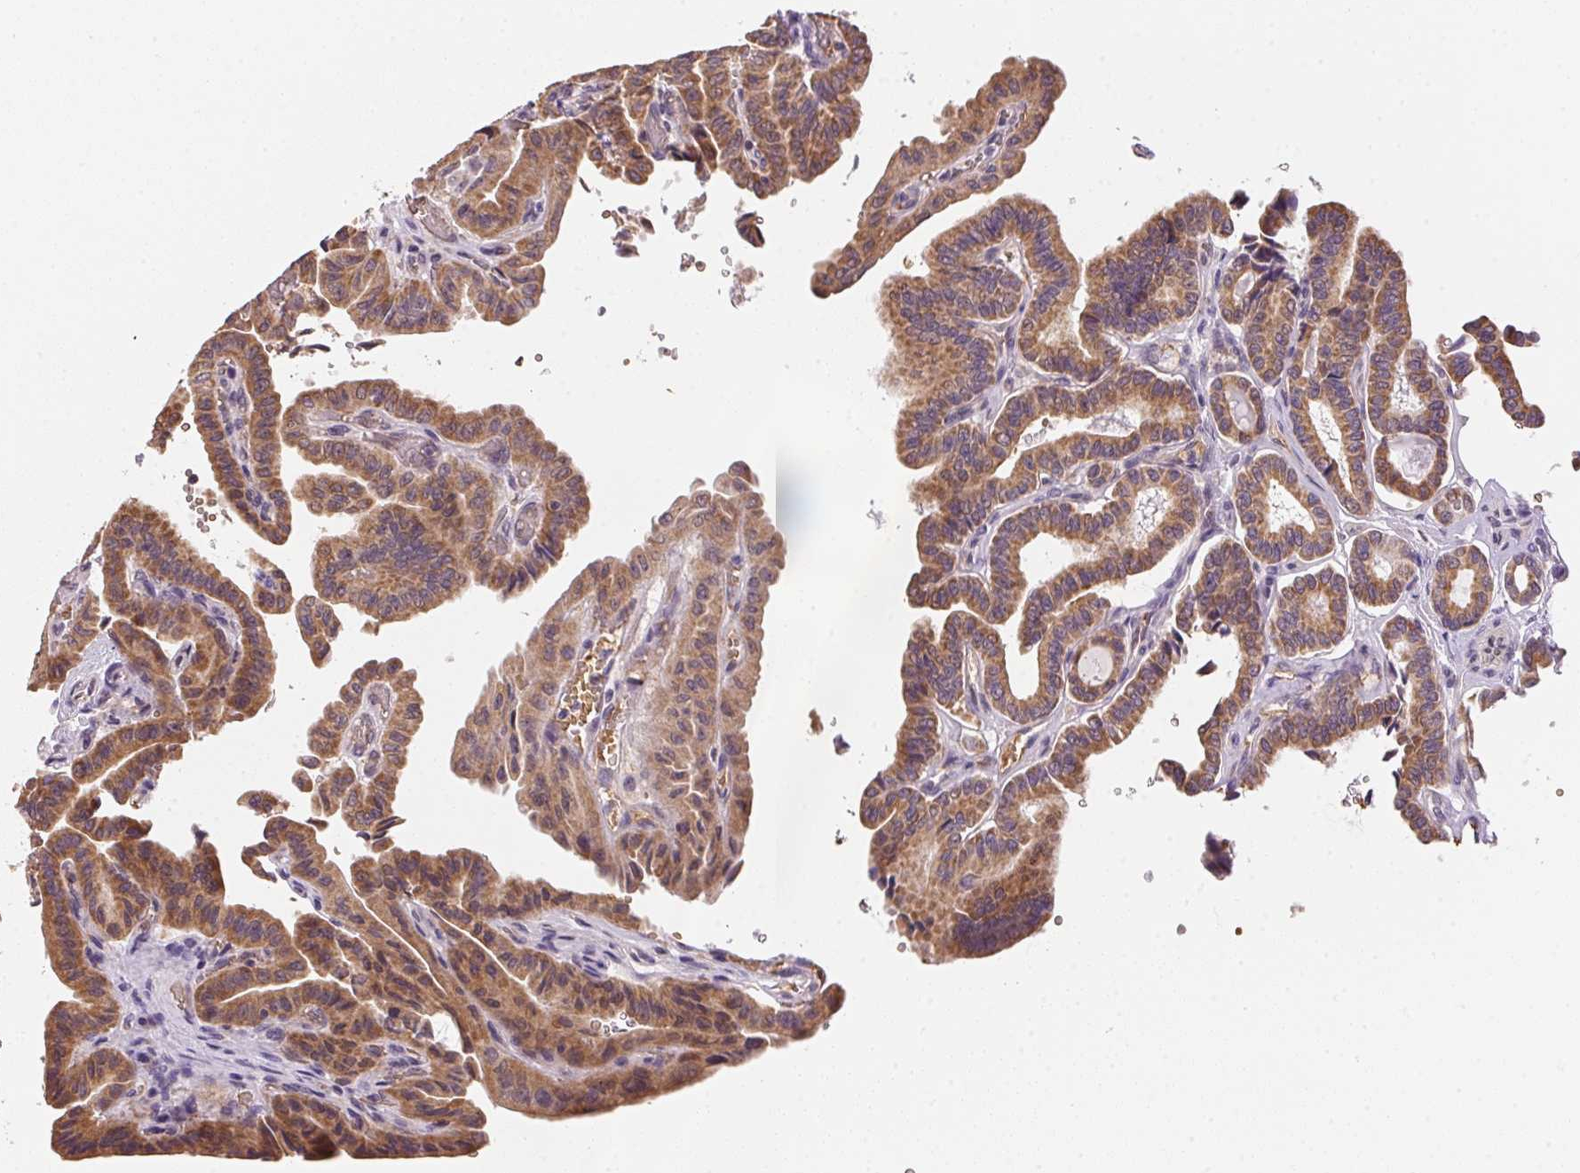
{"staining": {"intensity": "moderate", "quantity": ">75%", "location": "cytoplasmic/membranous"}, "tissue": "thyroid cancer", "cell_type": "Tumor cells", "image_type": "cancer", "snomed": [{"axis": "morphology", "description": "Papillary adenocarcinoma, NOS"}, {"axis": "topography", "description": "Thyroid gland"}], "caption": "IHC (DAB) staining of human thyroid cancer shows moderate cytoplasmic/membranous protein positivity in approximately >75% of tumor cells.", "gene": "METTL13", "patient": {"sex": "male", "age": 87}}